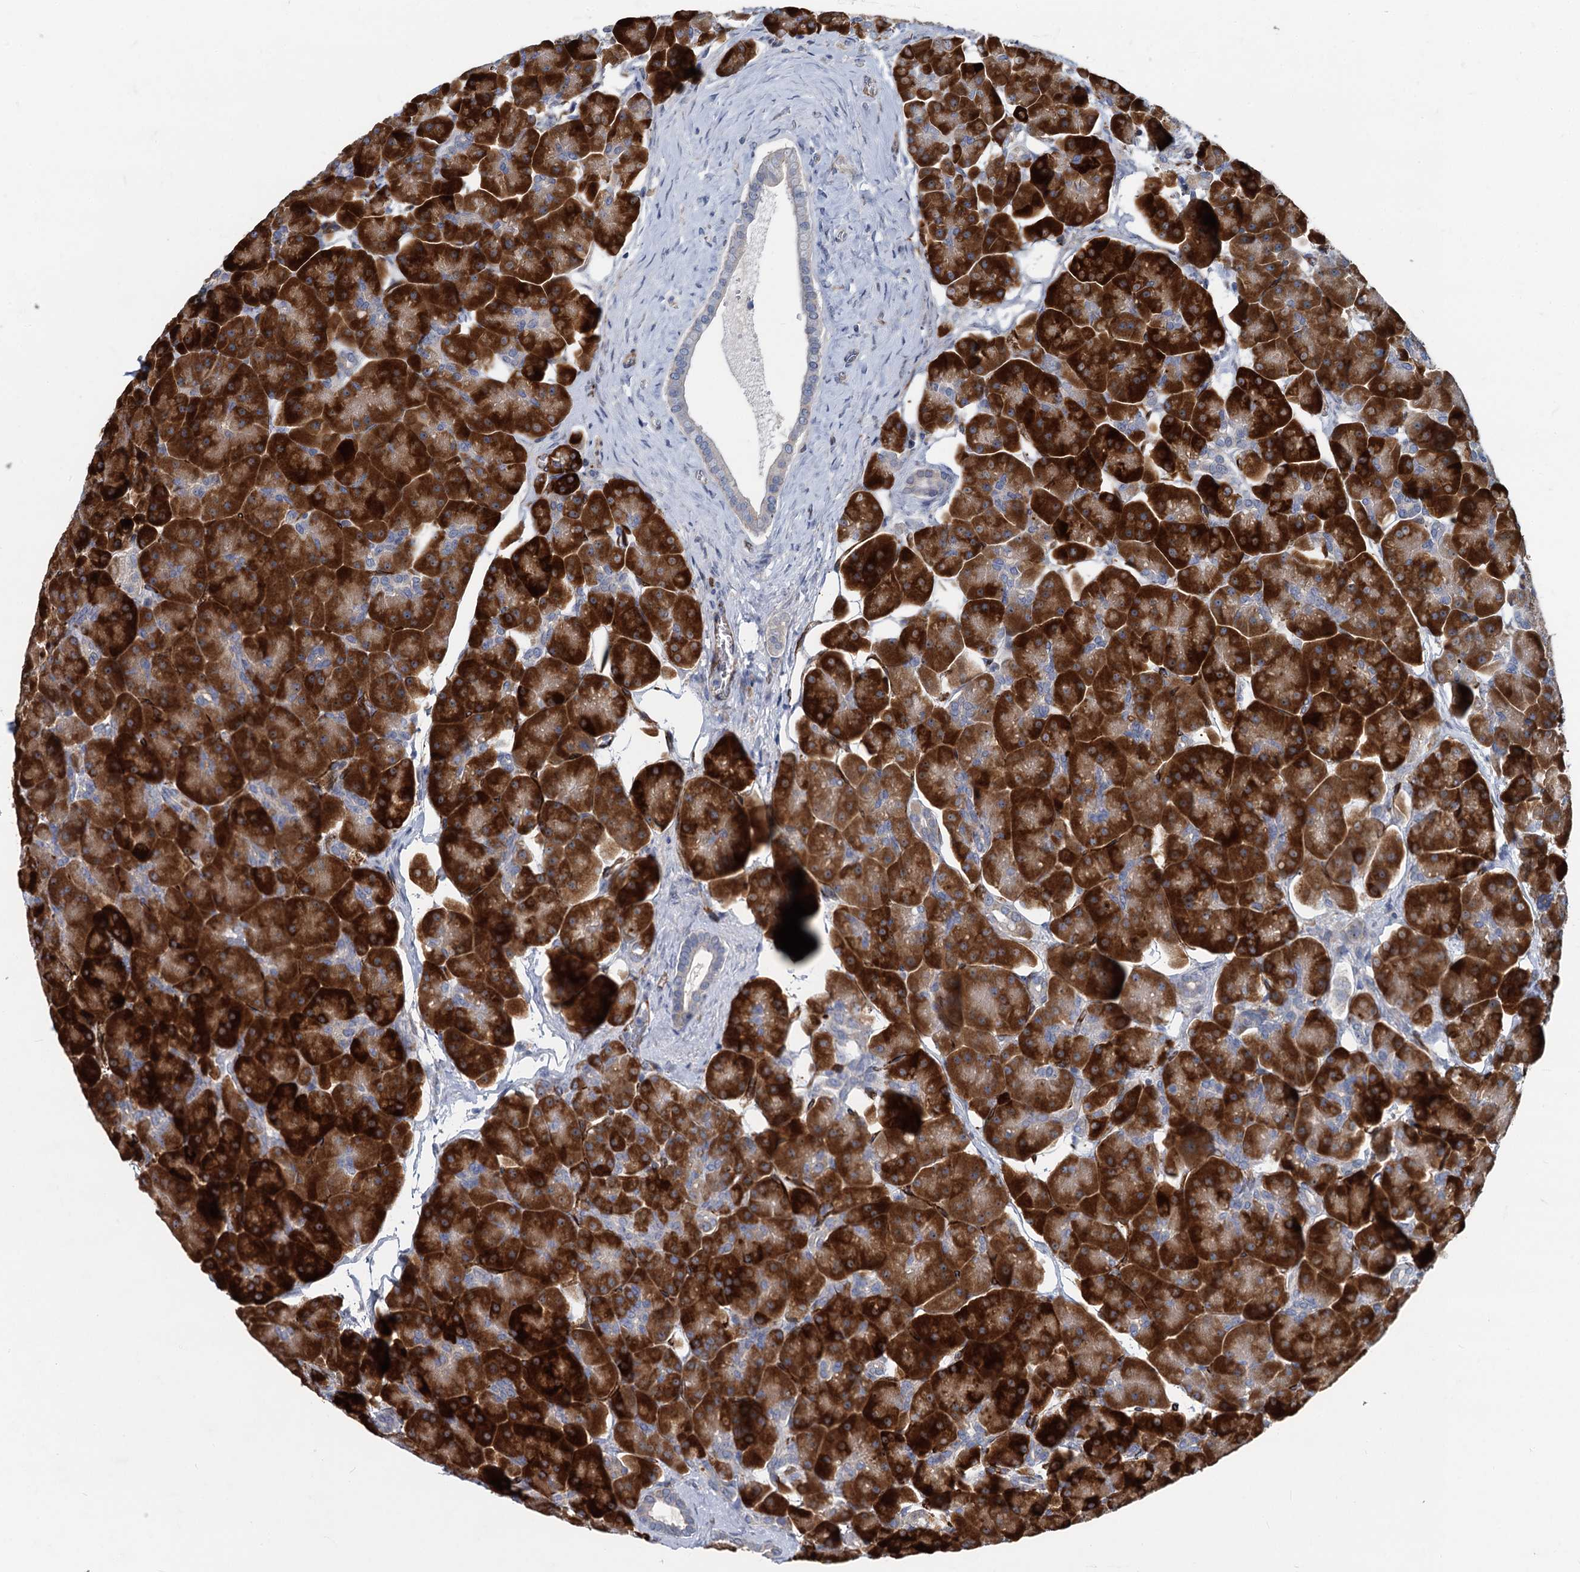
{"staining": {"intensity": "strong", "quantity": ">75%", "location": "cytoplasmic/membranous"}, "tissue": "pancreas", "cell_type": "Exocrine glandular cells", "image_type": "normal", "snomed": [{"axis": "morphology", "description": "Normal tissue, NOS"}, {"axis": "topography", "description": "Pancreas"}], "caption": "This histopathology image exhibits normal pancreas stained with IHC to label a protein in brown. The cytoplasmic/membranous of exocrine glandular cells show strong positivity for the protein. Nuclei are counter-stained blue.", "gene": "ASXL3", "patient": {"sex": "male", "age": 66}}